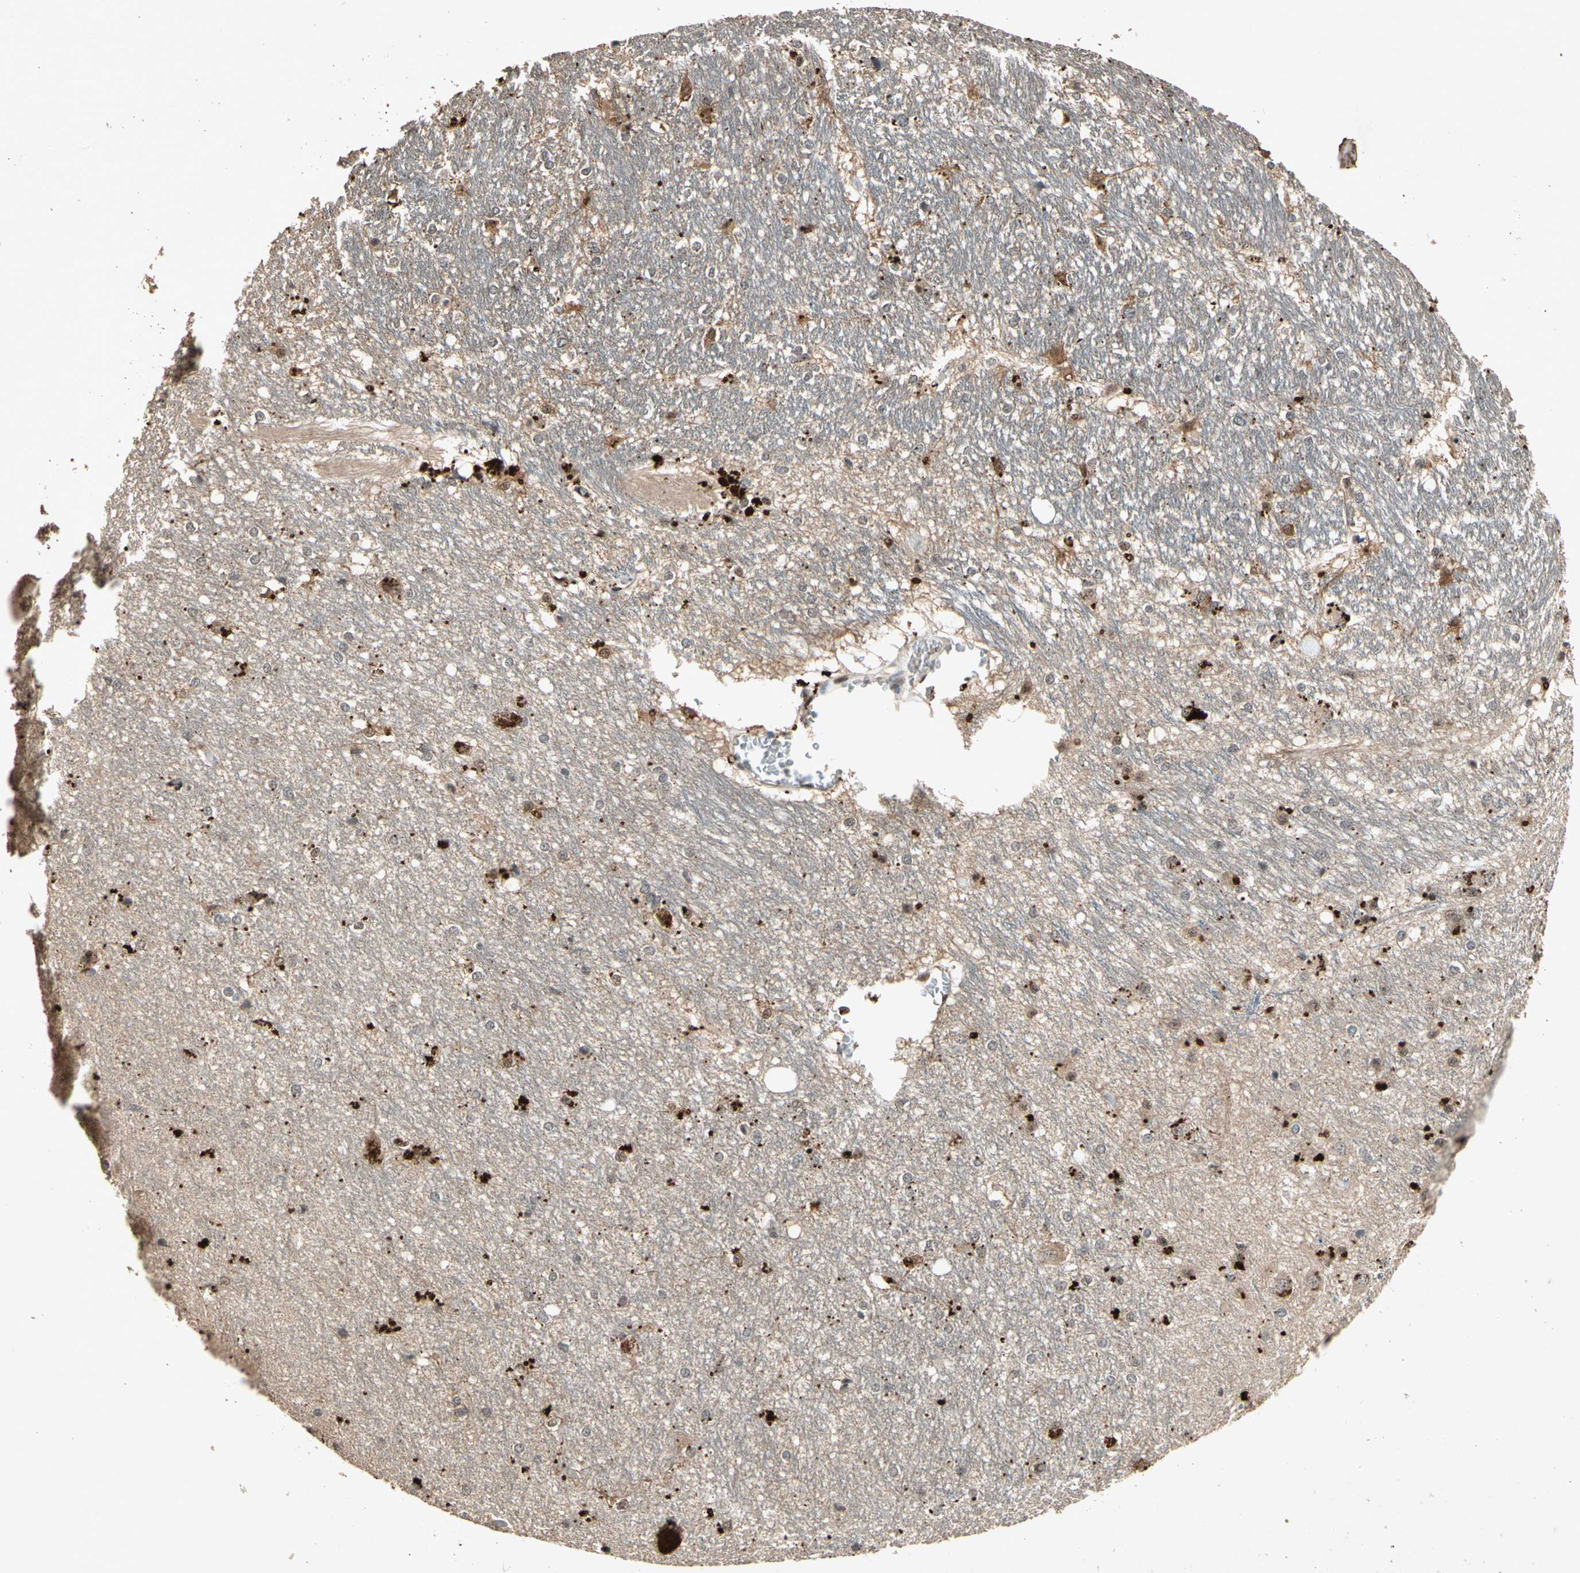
{"staining": {"intensity": "weak", "quantity": "<25%", "location": "cytoplasmic/membranous"}, "tissue": "hippocampus", "cell_type": "Glial cells", "image_type": "normal", "snomed": [{"axis": "morphology", "description": "Normal tissue, NOS"}, {"axis": "topography", "description": "Hippocampus"}], "caption": "IHC photomicrograph of unremarkable hippocampus: human hippocampus stained with DAB reveals no significant protein positivity in glial cells. (Stains: DAB immunohistochemistry (IHC) with hematoxylin counter stain, Microscopy: brightfield microscopy at high magnification).", "gene": "PML", "patient": {"sex": "female", "age": 19}}